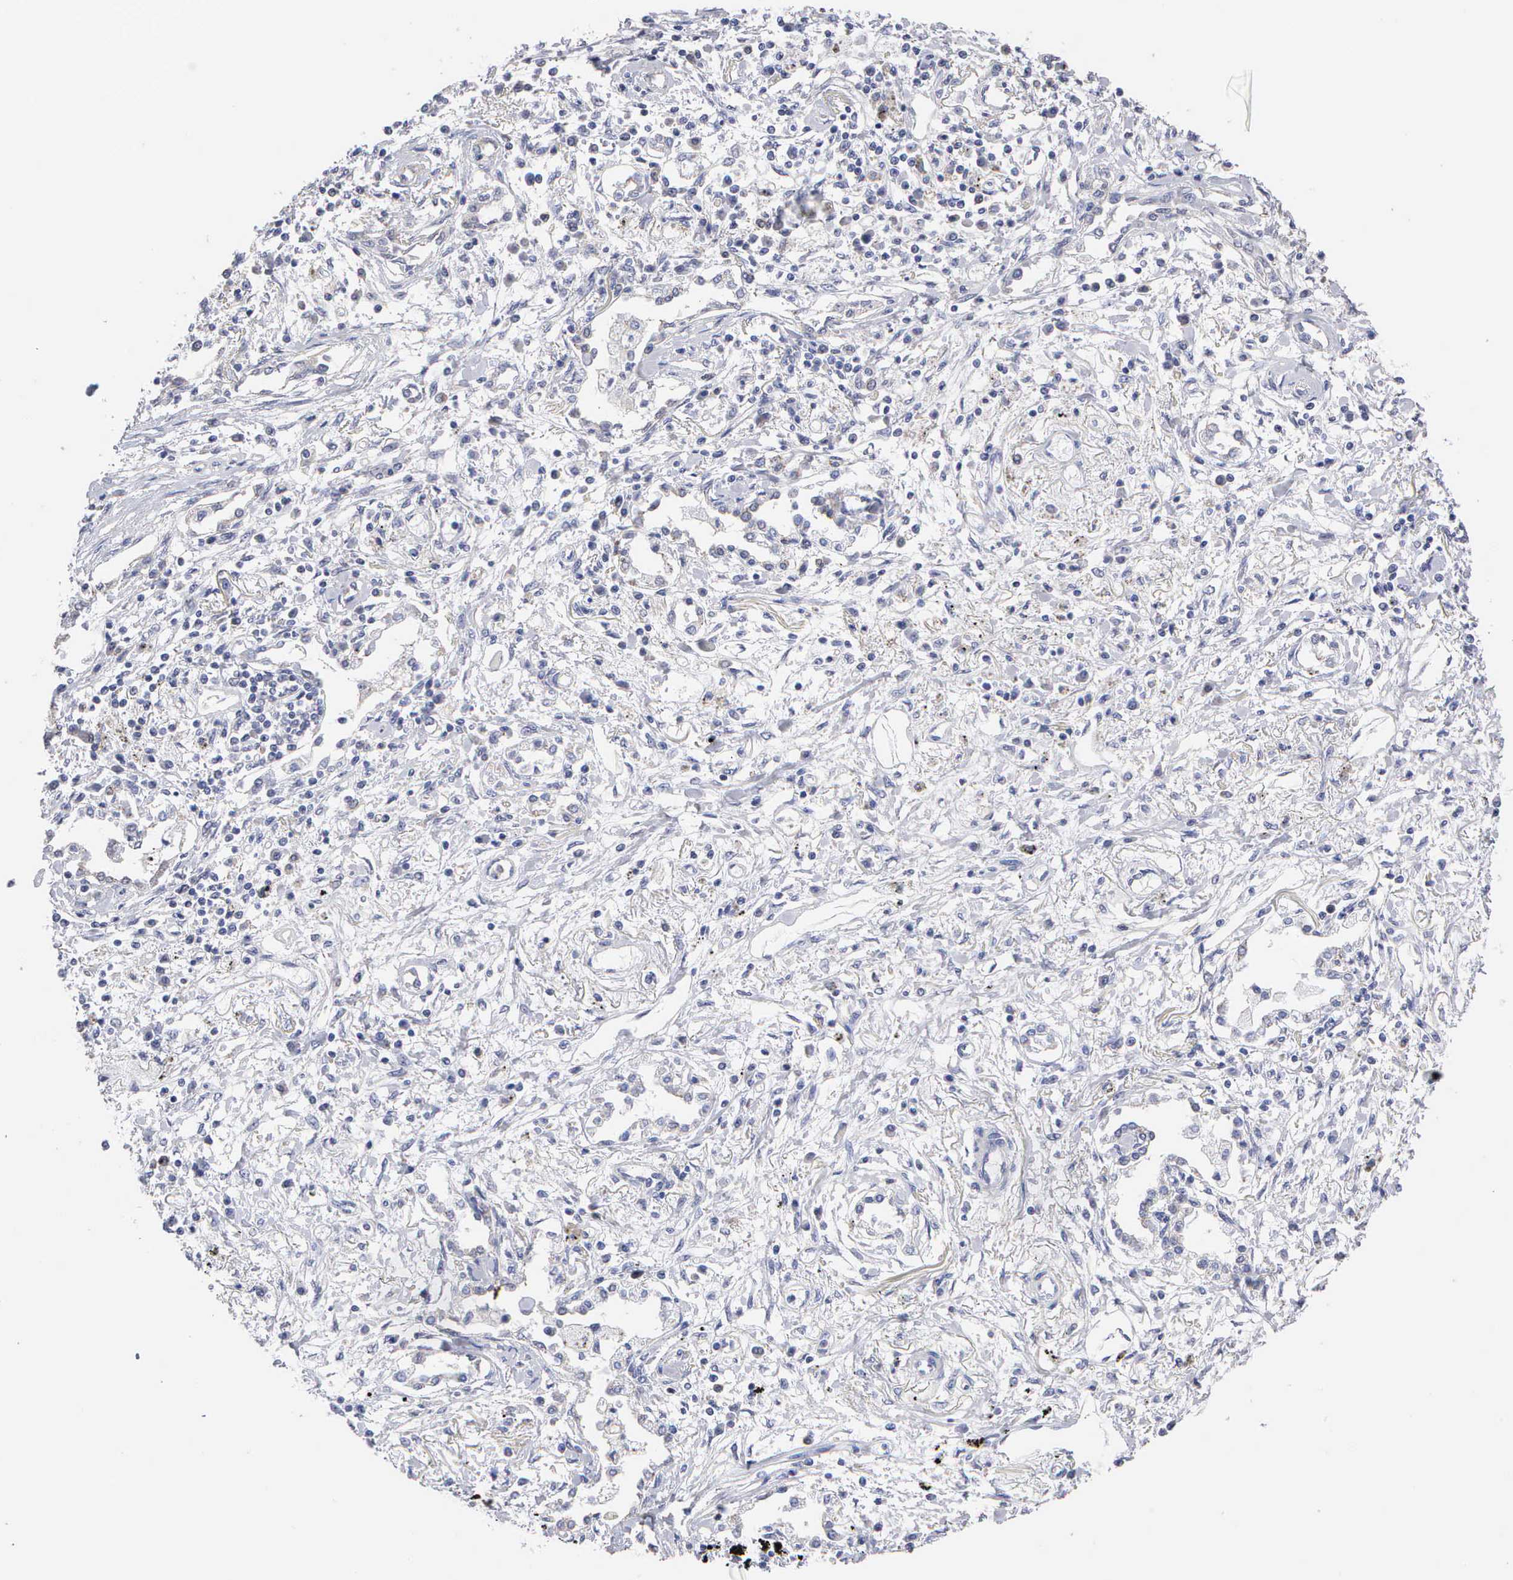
{"staining": {"intensity": "negative", "quantity": "none", "location": "none"}, "tissue": "lung cancer", "cell_type": "Tumor cells", "image_type": "cancer", "snomed": [{"axis": "morphology", "description": "Adenocarcinoma, NOS"}, {"axis": "topography", "description": "Lung"}], "caption": "Immunohistochemical staining of human adenocarcinoma (lung) shows no significant positivity in tumor cells. The staining is performed using DAB brown chromogen with nuclei counter-stained in using hematoxylin.", "gene": "KDM6A", "patient": {"sex": "male", "age": 60}}